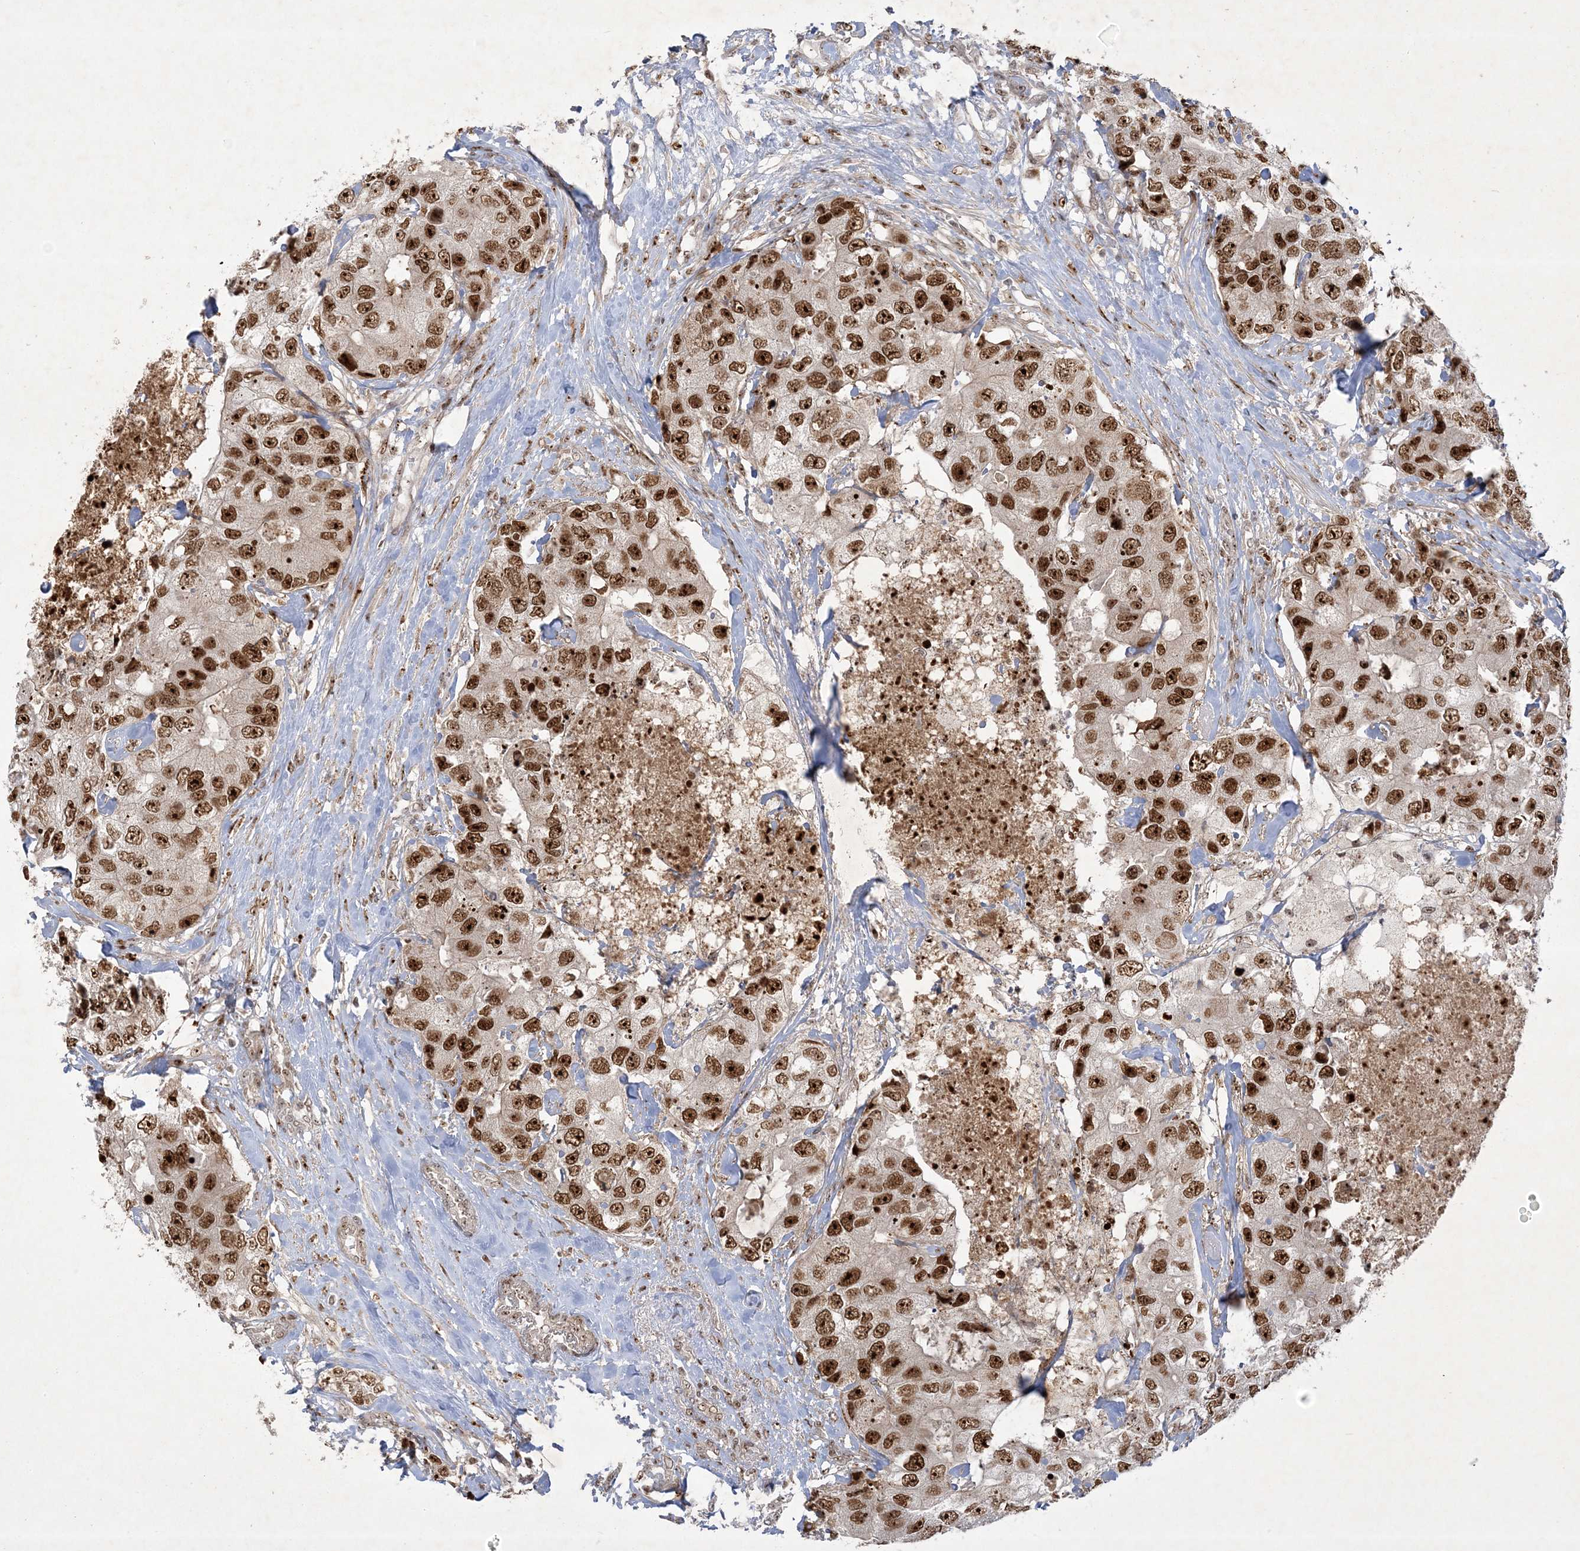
{"staining": {"intensity": "strong", "quantity": ">75%", "location": "nuclear"}, "tissue": "breast cancer", "cell_type": "Tumor cells", "image_type": "cancer", "snomed": [{"axis": "morphology", "description": "Duct carcinoma"}, {"axis": "topography", "description": "Breast"}], "caption": "Breast cancer (intraductal carcinoma) stained with a brown dye demonstrates strong nuclear positive staining in approximately >75% of tumor cells.", "gene": "NPM3", "patient": {"sex": "female", "age": 62}}